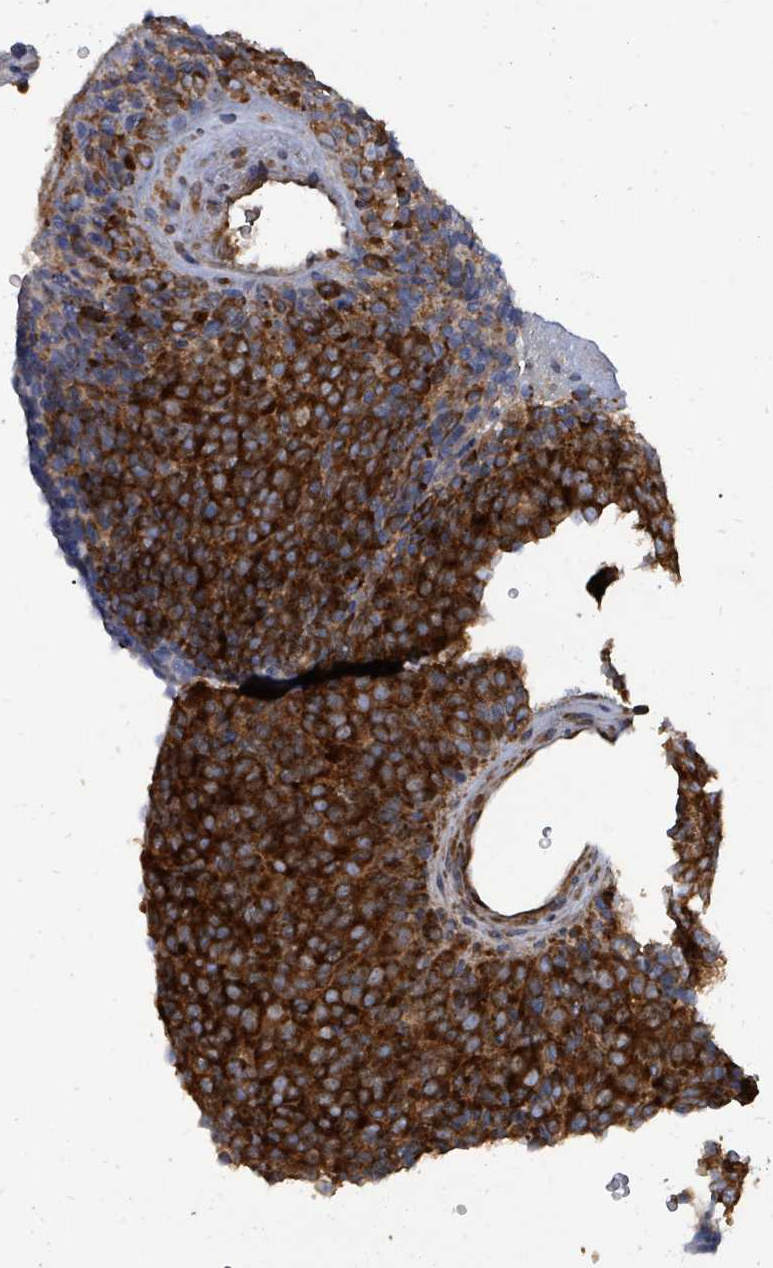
{"staining": {"intensity": "strong", "quantity": ">75%", "location": "cytoplasmic/membranous"}, "tissue": "melanoma", "cell_type": "Tumor cells", "image_type": "cancer", "snomed": [{"axis": "morphology", "description": "Malignant melanoma, Metastatic site"}, {"axis": "topography", "description": "Brain"}], "caption": "A brown stain shows strong cytoplasmic/membranous positivity of a protein in malignant melanoma (metastatic site) tumor cells. (Brightfield microscopy of DAB IHC at high magnification).", "gene": "EIF3C", "patient": {"sex": "female", "age": 56}}